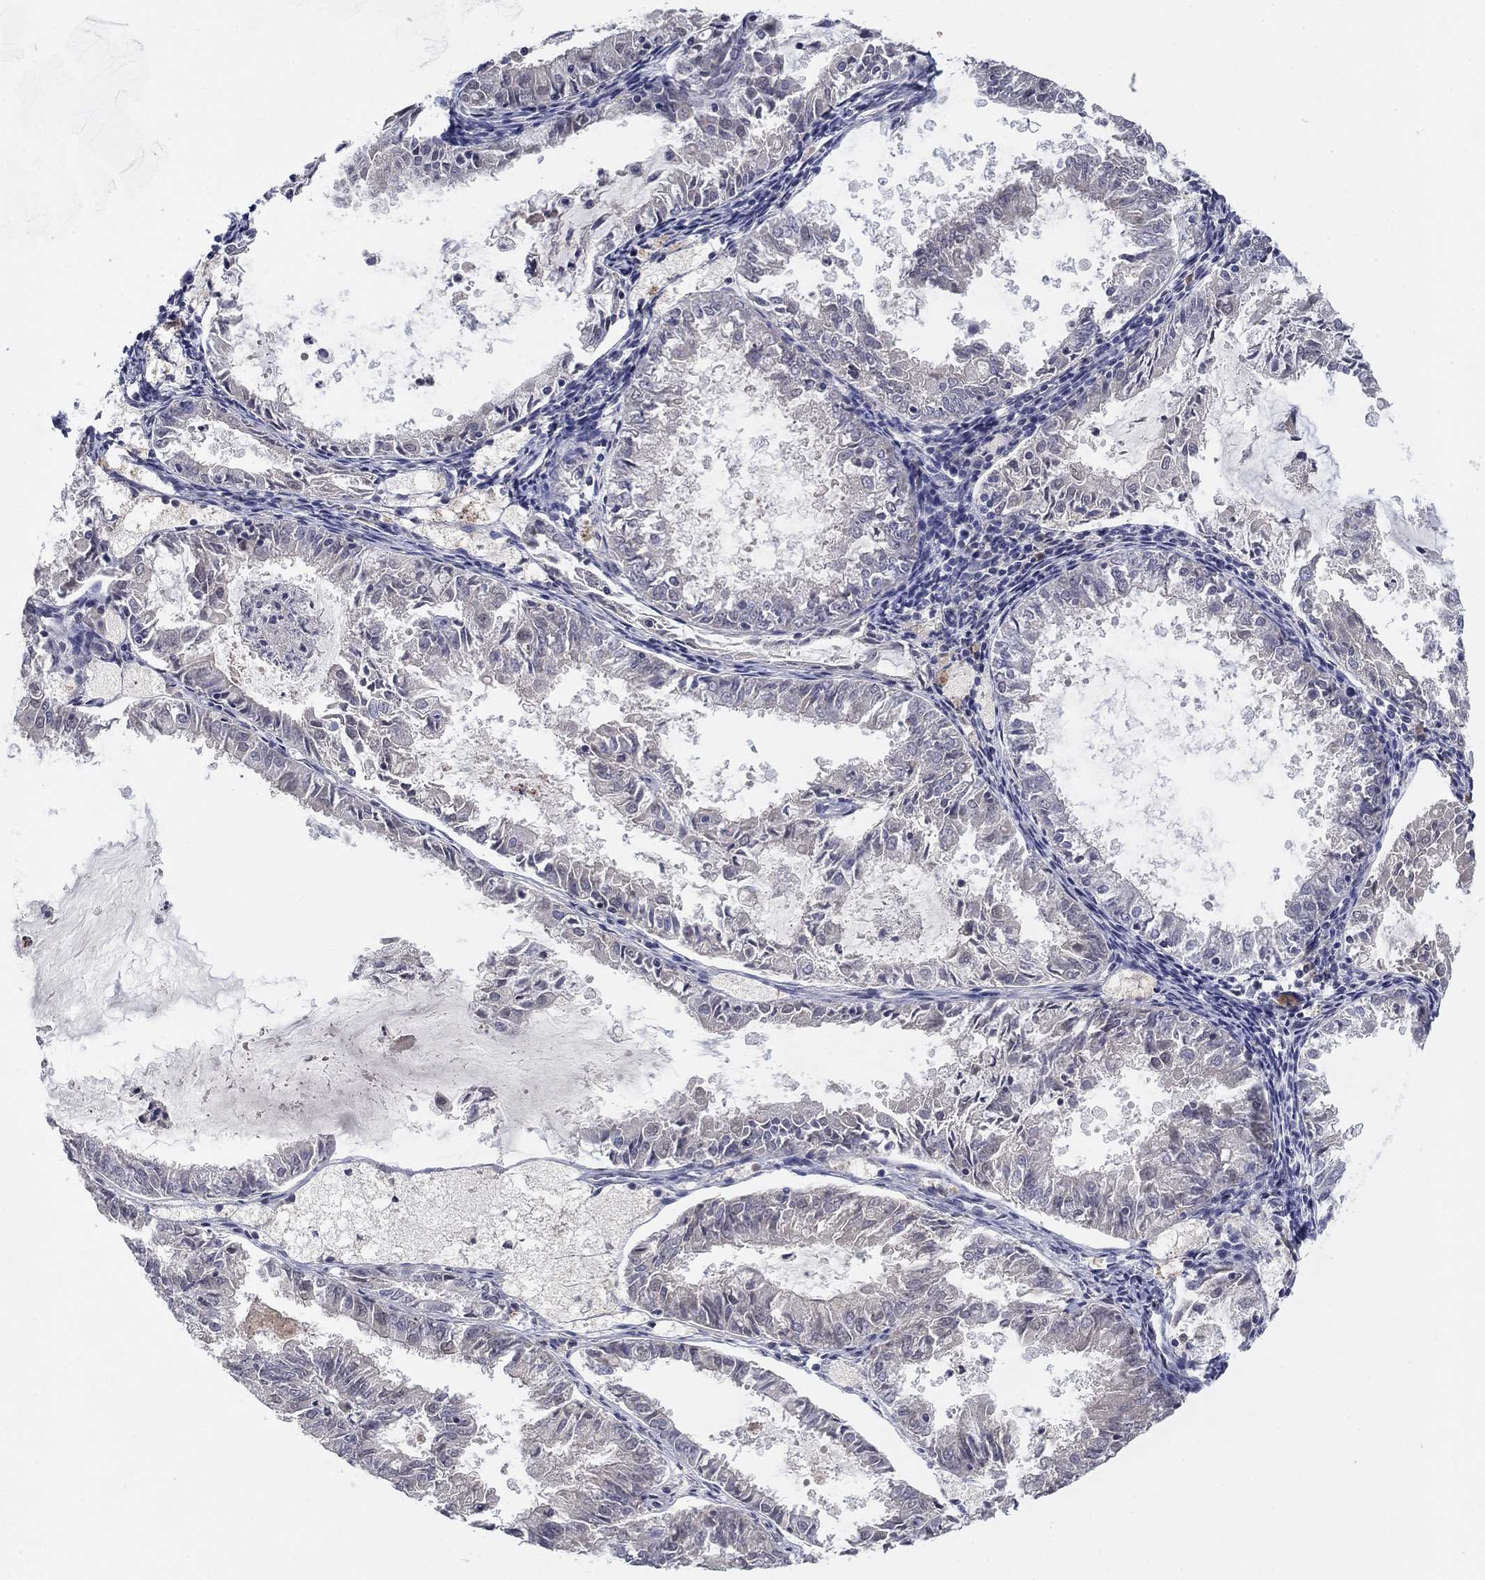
{"staining": {"intensity": "negative", "quantity": "none", "location": "none"}, "tissue": "endometrial cancer", "cell_type": "Tumor cells", "image_type": "cancer", "snomed": [{"axis": "morphology", "description": "Adenocarcinoma, NOS"}, {"axis": "topography", "description": "Endometrium"}], "caption": "High power microscopy micrograph of an immunohistochemistry (IHC) photomicrograph of endometrial adenocarcinoma, revealing no significant staining in tumor cells. The staining was performed using DAB to visualize the protein expression in brown, while the nuclei were stained in blue with hematoxylin (Magnification: 20x).", "gene": "AMN1", "patient": {"sex": "female", "age": 57}}